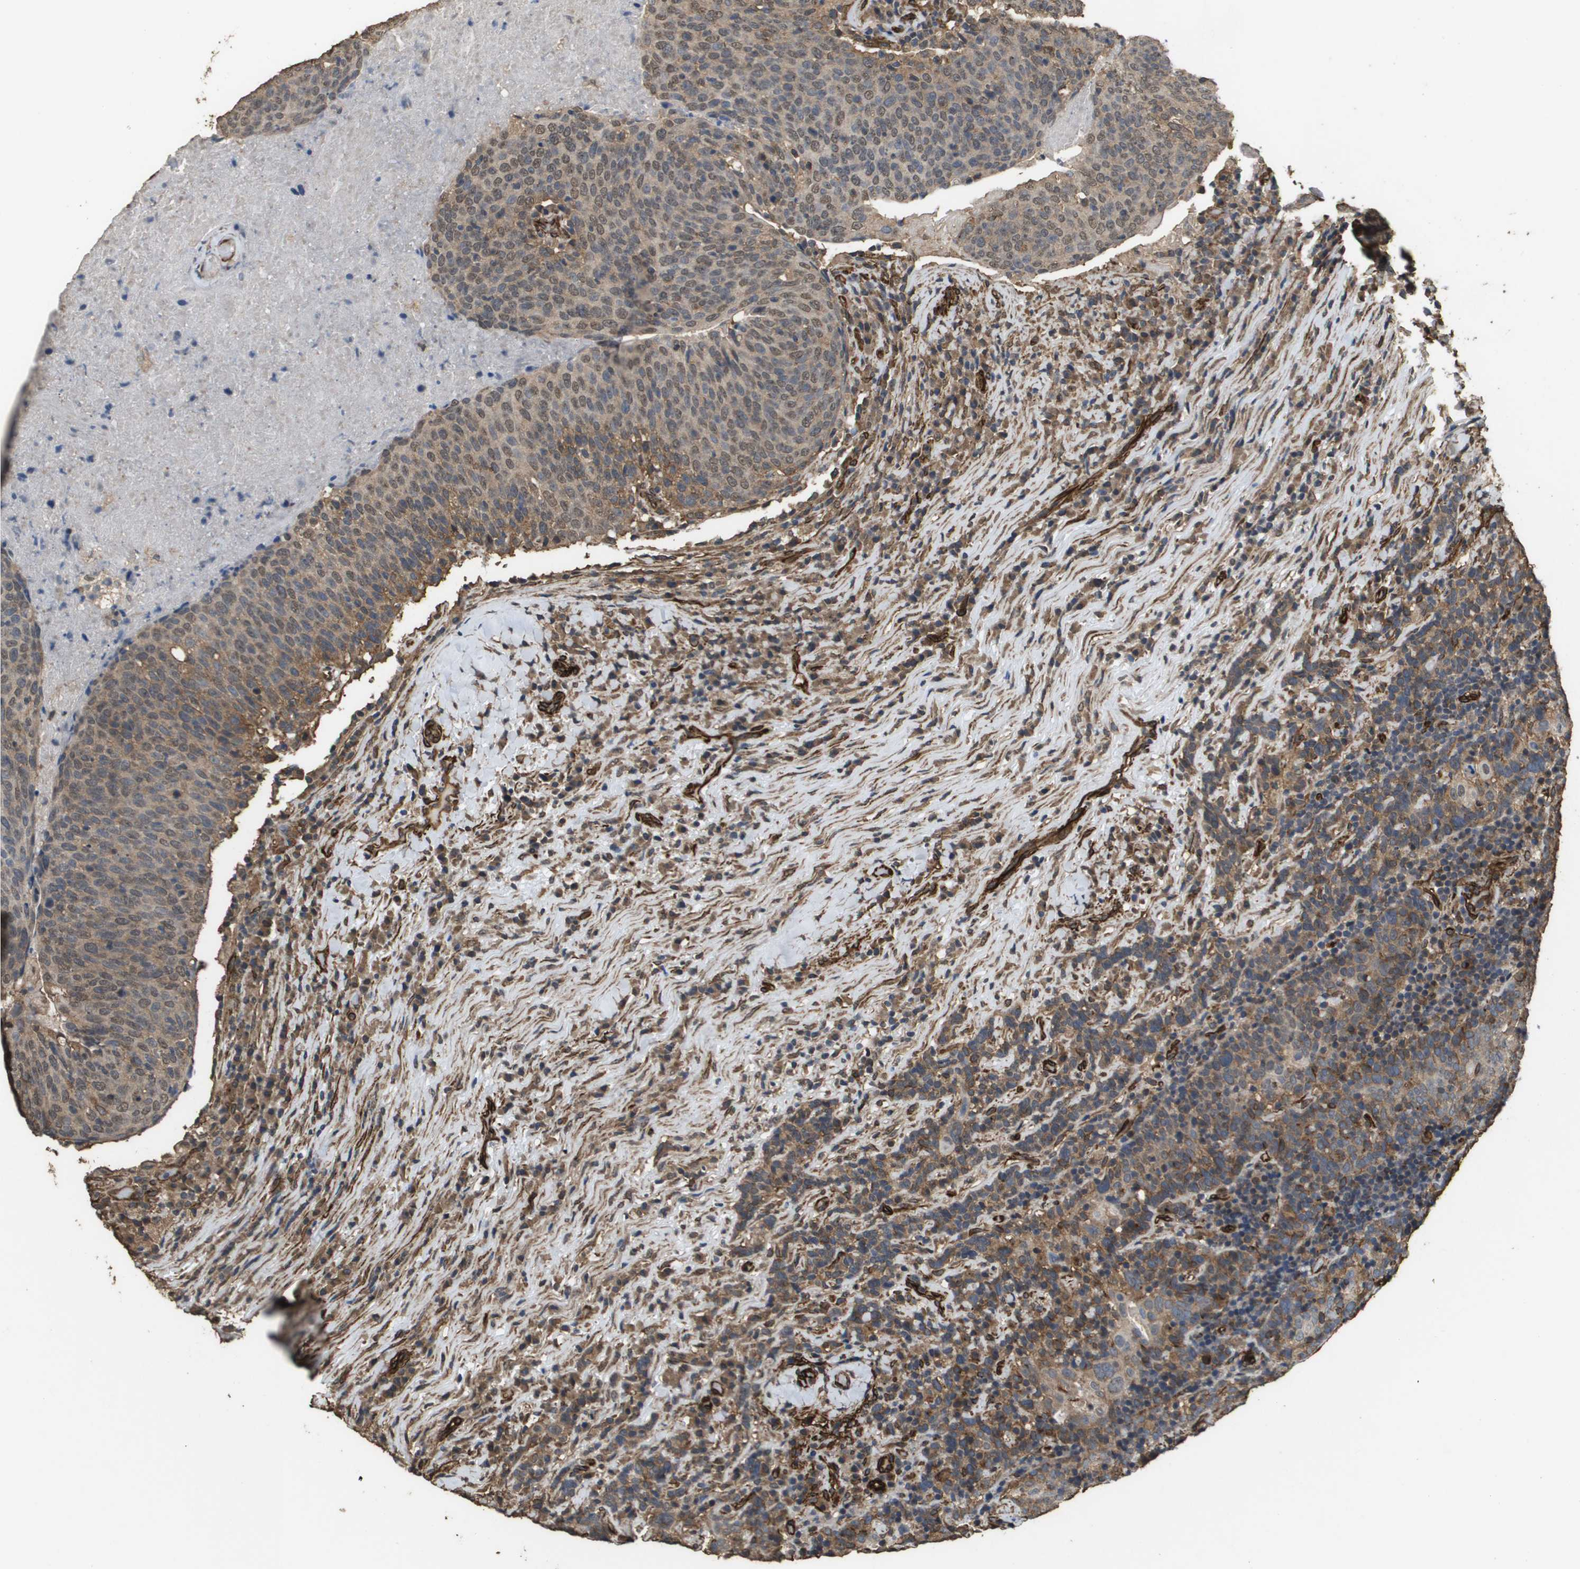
{"staining": {"intensity": "moderate", "quantity": ">75%", "location": "cytoplasmic/membranous,nuclear"}, "tissue": "head and neck cancer", "cell_type": "Tumor cells", "image_type": "cancer", "snomed": [{"axis": "morphology", "description": "Squamous cell carcinoma, NOS"}, {"axis": "morphology", "description": "Squamous cell carcinoma, metastatic, NOS"}, {"axis": "topography", "description": "Lymph node"}, {"axis": "topography", "description": "Head-Neck"}], "caption": "The immunohistochemical stain highlights moderate cytoplasmic/membranous and nuclear expression in tumor cells of head and neck cancer tissue.", "gene": "AAMP", "patient": {"sex": "male", "age": 62}}